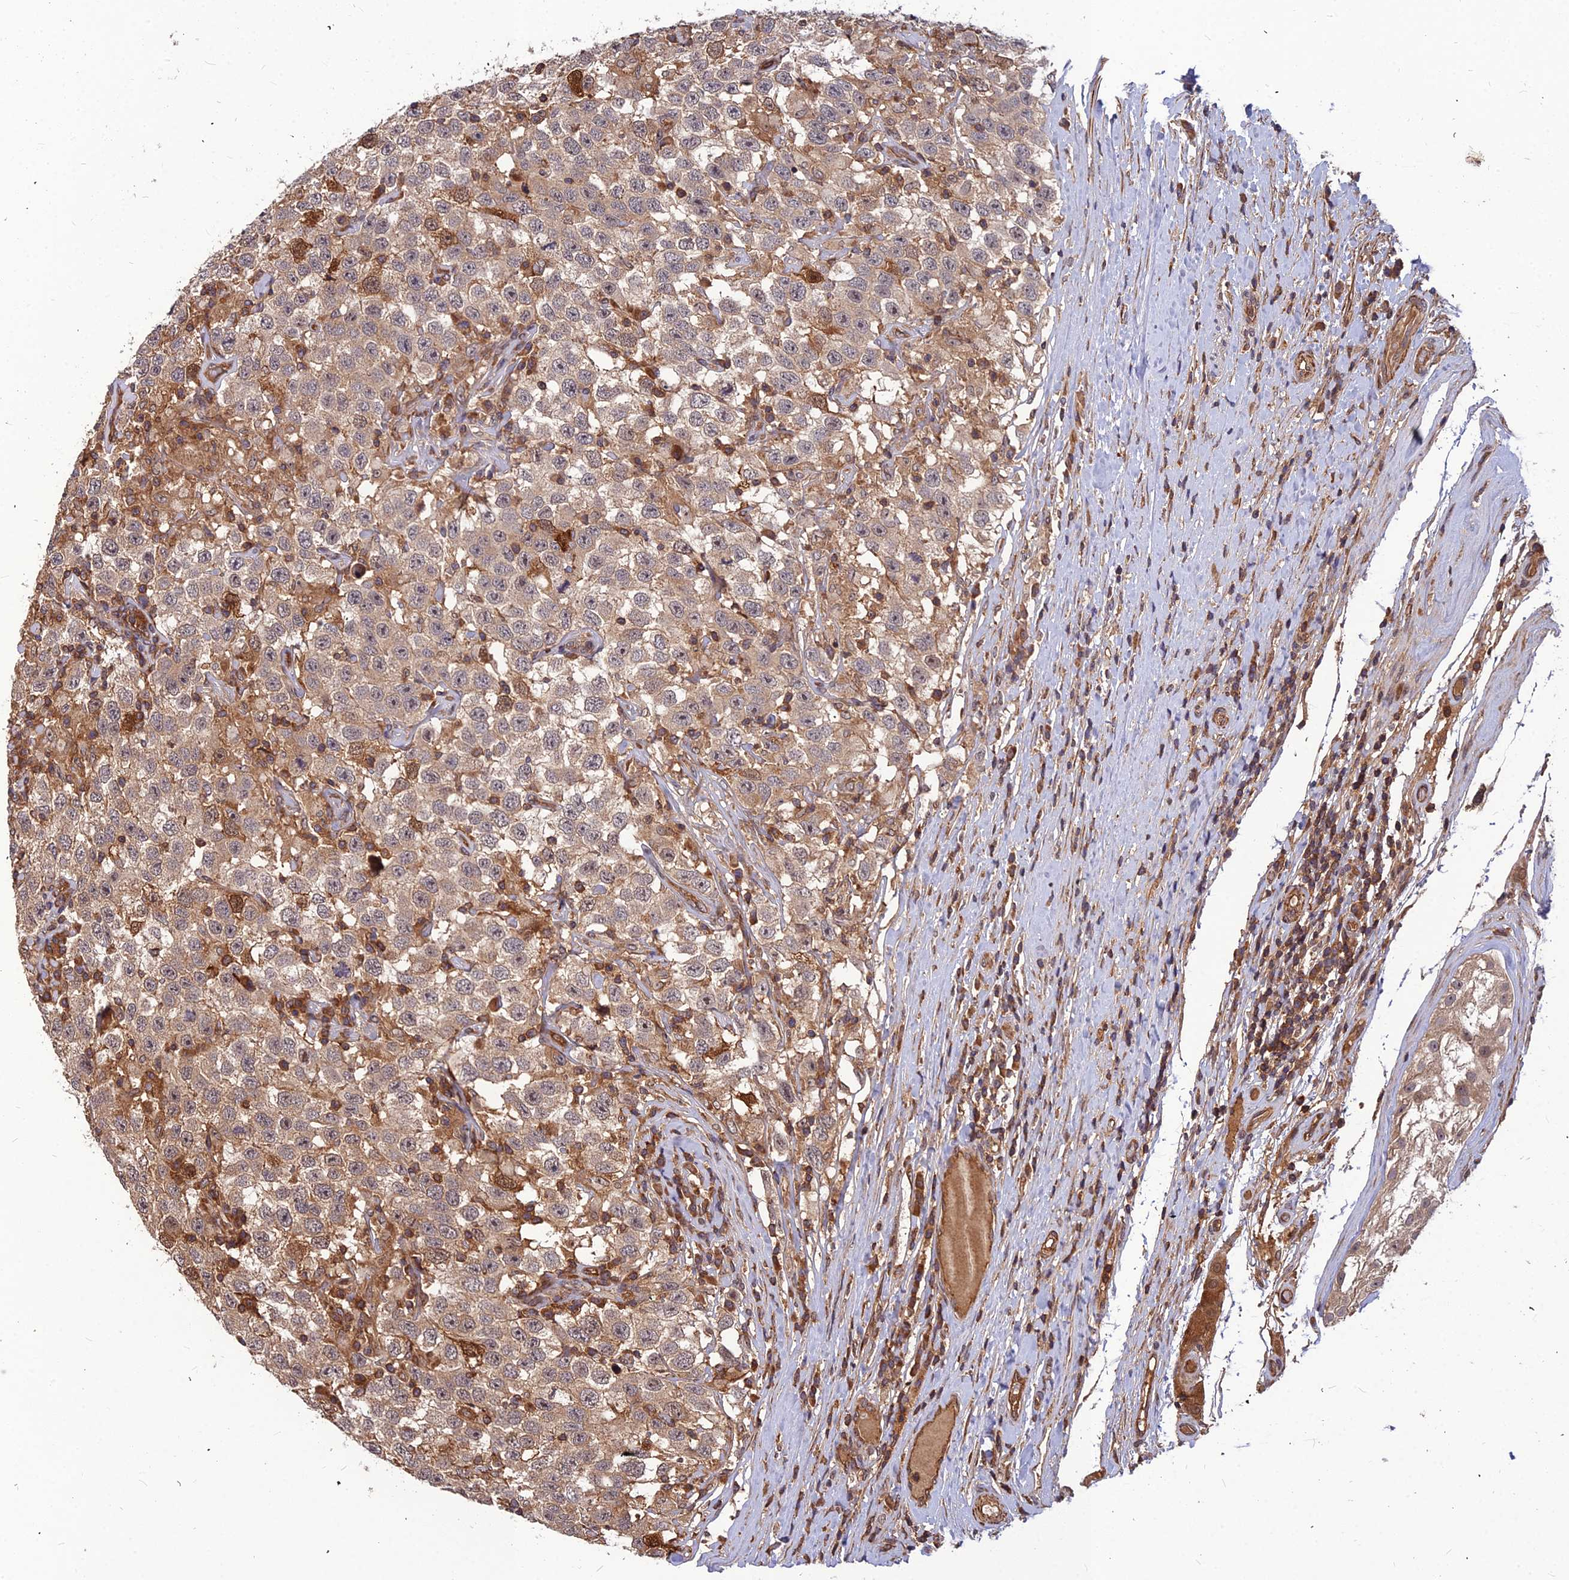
{"staining": {"intensity": "moderate", "quantity": "25%-75%", "location": "cytoplasmic/membranous"}, "tissue": "testis cancer", "cell_type": "Tumor cells", "image_type": "cancer", "snomed": [{"axis": "morphology", "description": "Seminoma, NOS"}, {"axis": "topography", "description": "Testis"}], "caption": "IHC staining of seminoma (testis), which exhibits medium levels of moderate cytoplasmic/membranous expression in about 25%-75% of tumor cells indicating moderate cytoplasmic/membranous protein staining. The staining was performed using DAB (3,3'-diaminobenzidine) (brown) for protein detection and nuclei were counterstained in hematoxylin (blue).", "gene": "ZNF467", "patient": {"sex": "male", "age": 41}}